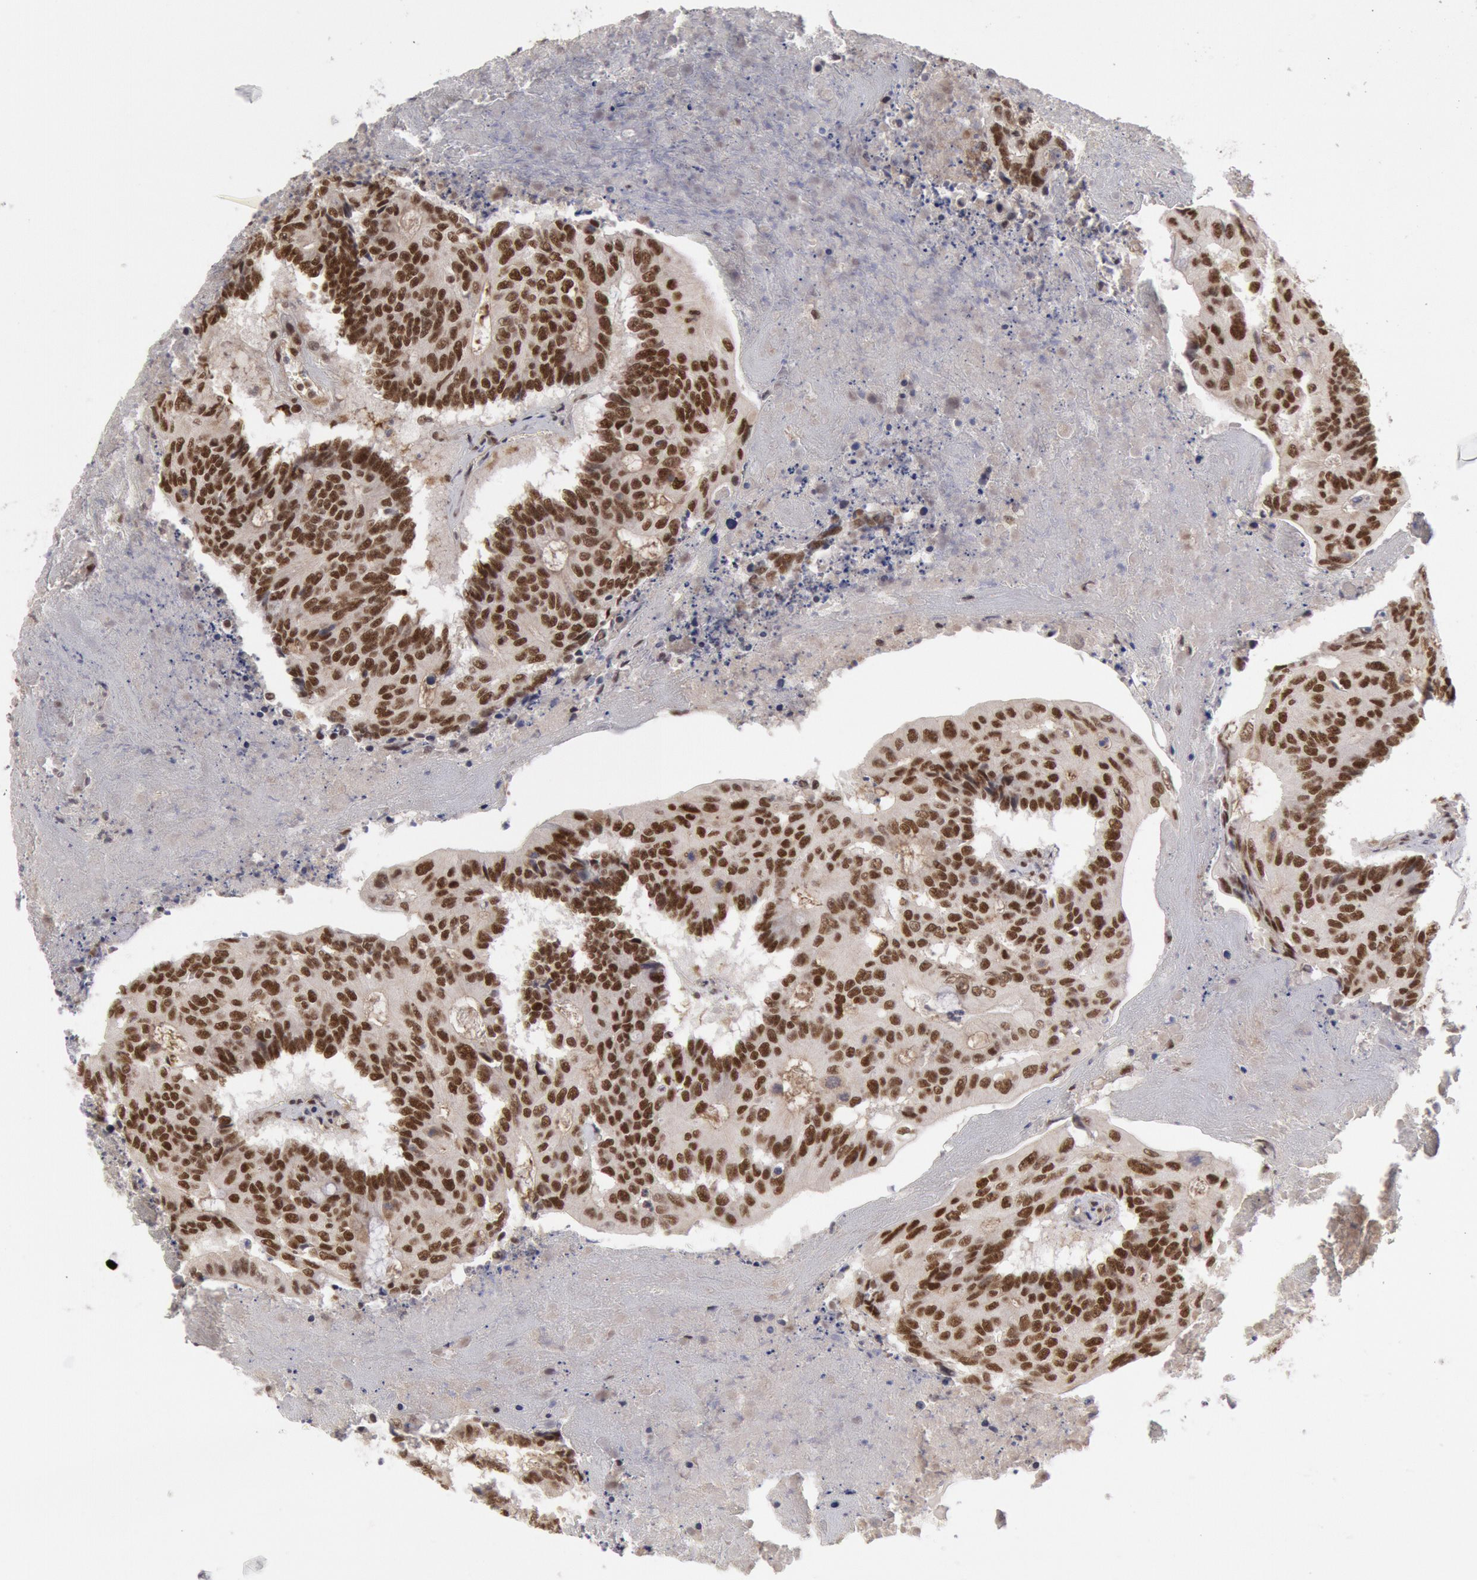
{"staining": {"intensity": "moderate", "quantity": ">75%", "location": "nuclear"}, "tissue": "colorectal cancer", "cell_type": "Tumor cells", "image_type": "cancer", "snomed": [{"axis": "morphology", "description": "Adenocarcinoma, NOS"}, {"axis": "topography", "description": "Colon"}], "caption": "Protein staining of adenocarcinoma (colorectal) tissue reveals moderate nuclear expression in about >75% of tumor cells. (DAB (3,3'-diaminobenzidine) IHC, brown staining for protein, blue staining for nuclei).", "gene": "PPP4R3B", "patient": {"sex": "male", "age": 65}}